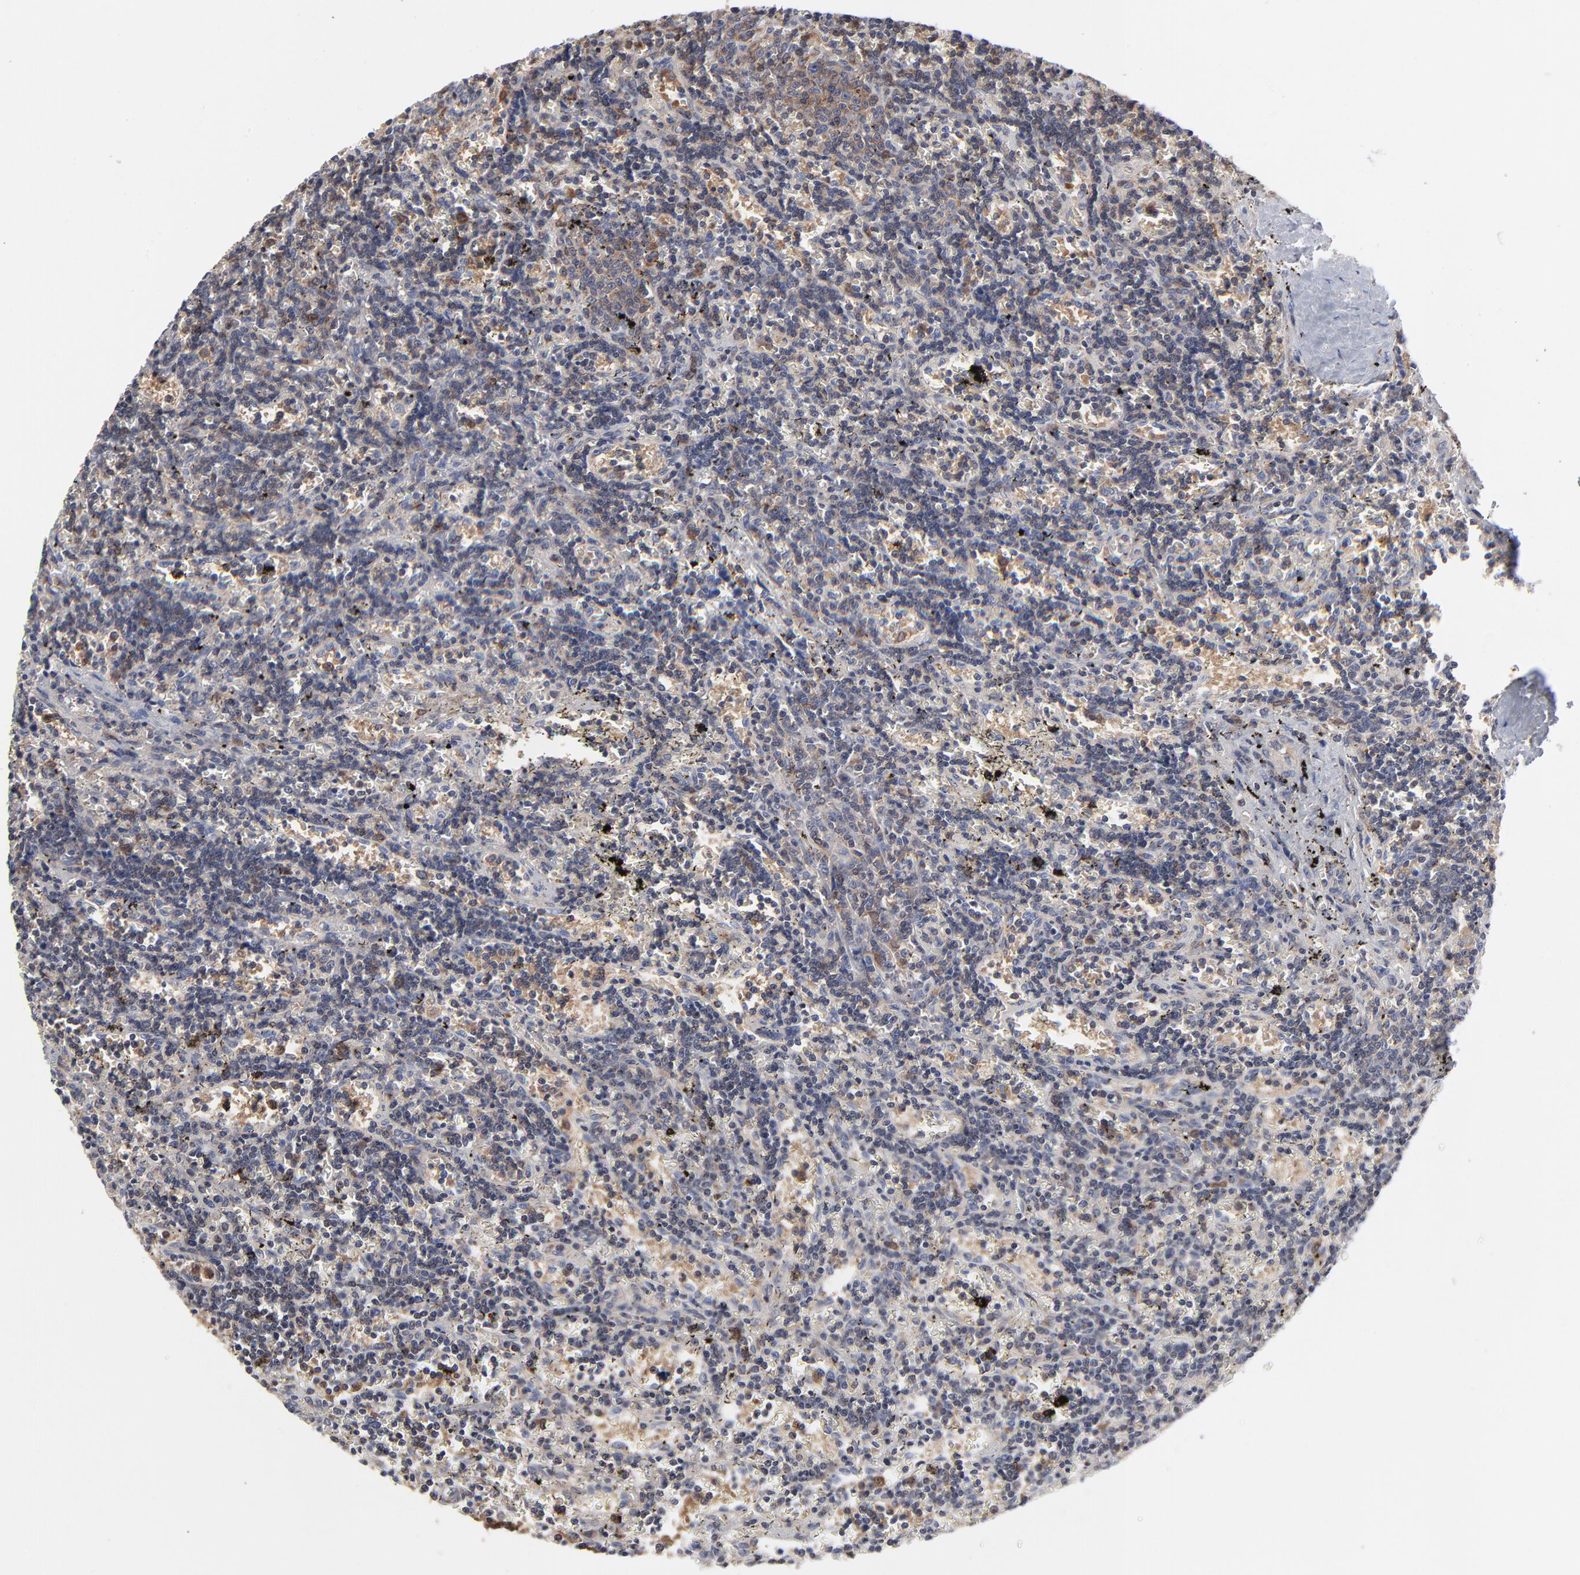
{"staining": {"intensity": "weak", "quantity": "25%-75%", "location": "cytoplasmic/membranous"}, "tissue": "lymphoma", "cell_type": "Tumor cells", "image_type": "cancer", "snomed": [{"axis": "morphology", "description": "Malignant lymphoma, non-Hodgkin's type, Low grade"}, {"axis": "topography", "description": "Spleen"}], "caption": "A micrograph showing weak cytoplasmic/membranous positivity in approximately 25%-75% of tumor cells in lymphoma, as visualized by brown immunohistochemical staining.", "gene": "MAP2K1", "patient": {"sex": "male", "age": 60}}